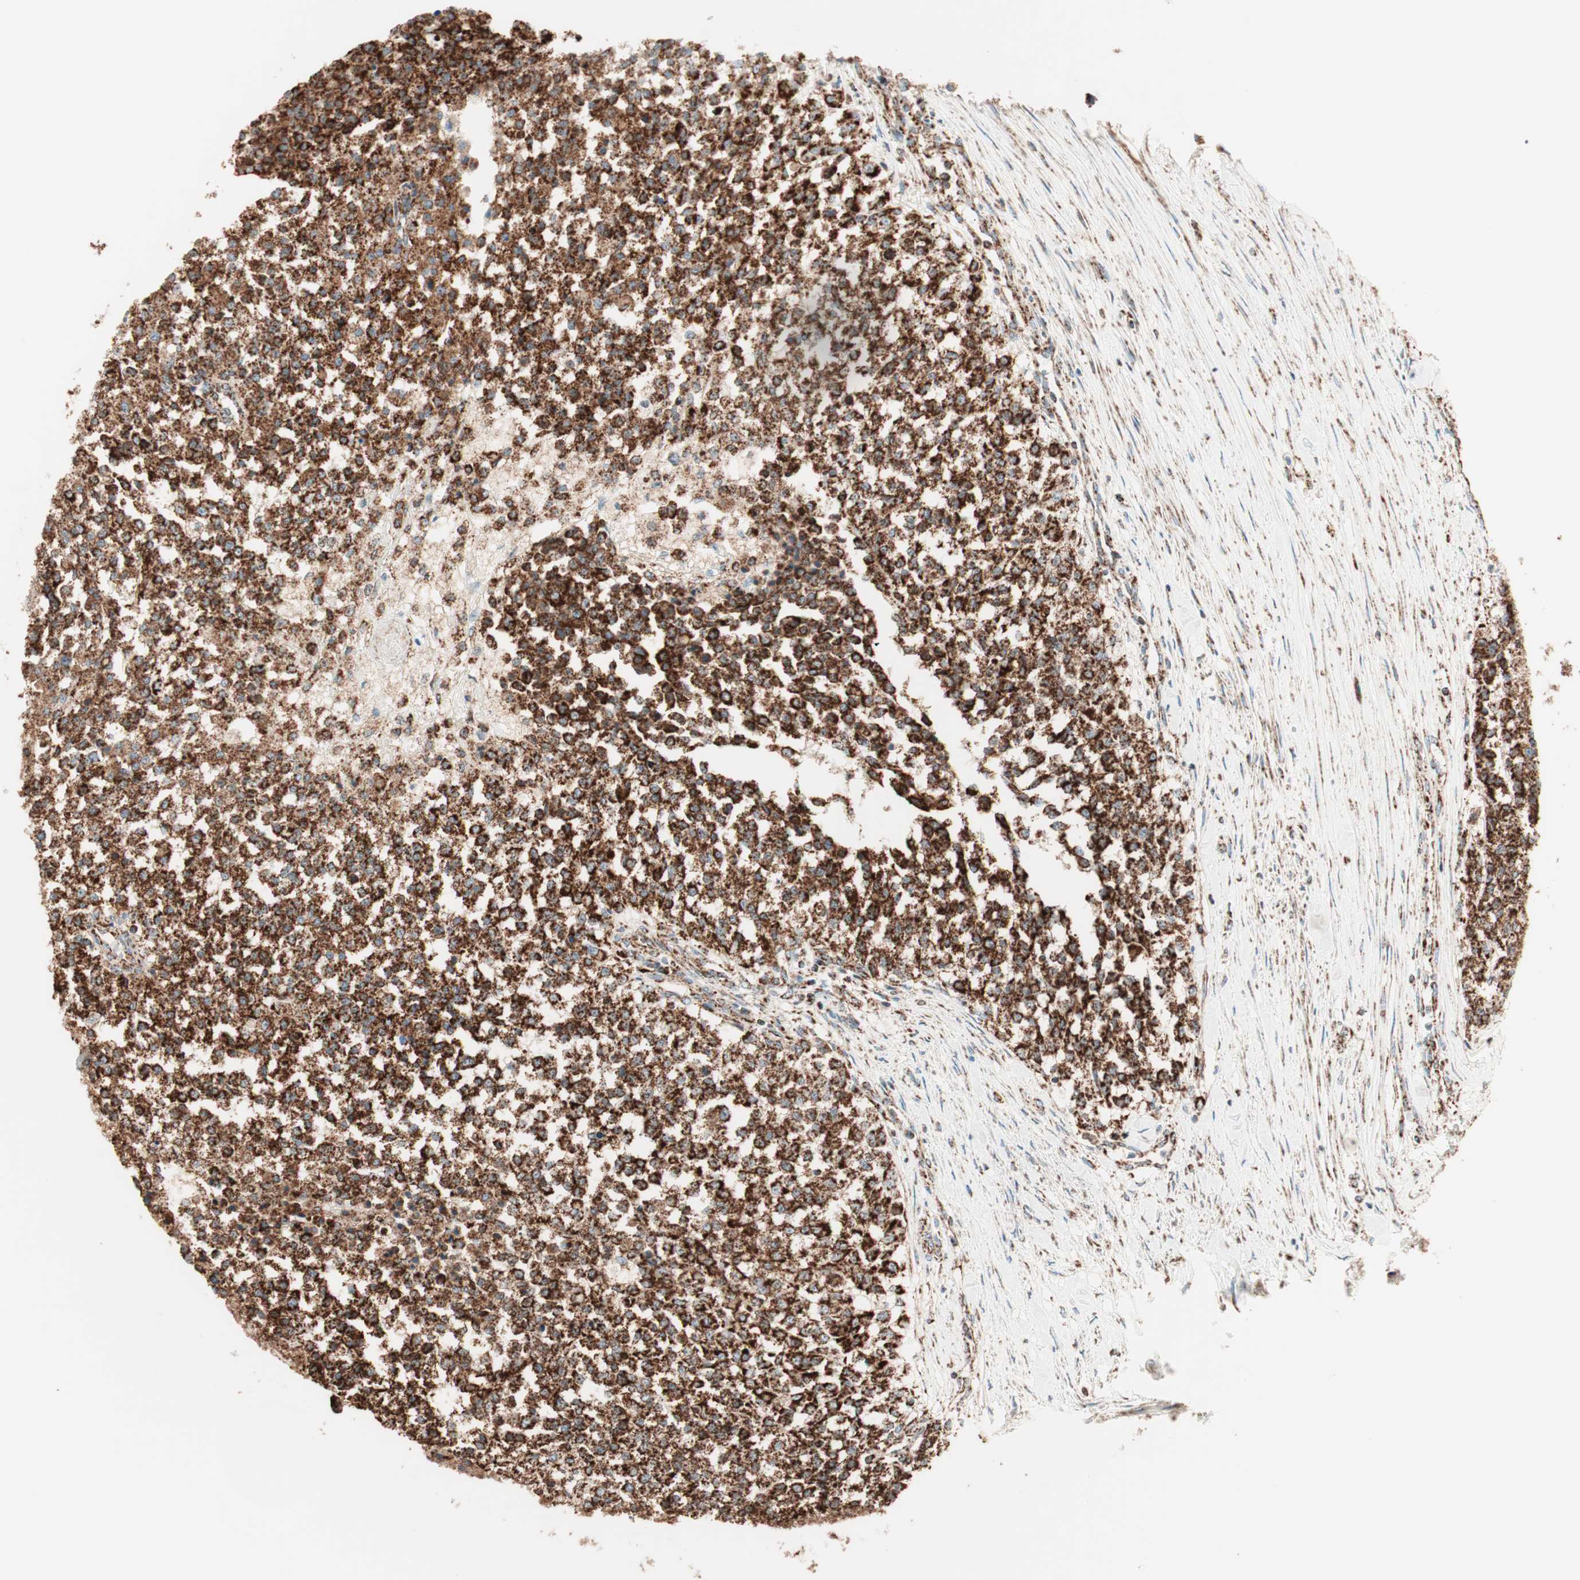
{"staining": {"intensity": "strong", "quantity": ">75%", "location": "cytoplasmic/membranous"}, "tissue": "testis cancer", "cell_type": "Tumor cells", "image_type": "cancer", "snomed": [{"axis": "morphology", "description": "Seminoma, NOS"}, {"axis": "topography", "description": "Testis"}], "caption": "A photomicrograph showing strong cytoplasmic/membranous staining in about >75% of tumor cells in testis cancer (seminoma), as visualized by brown immunohistochemical staining.", "gene": "TOMM22", "patient": {"sex": "male", "age": 59}}